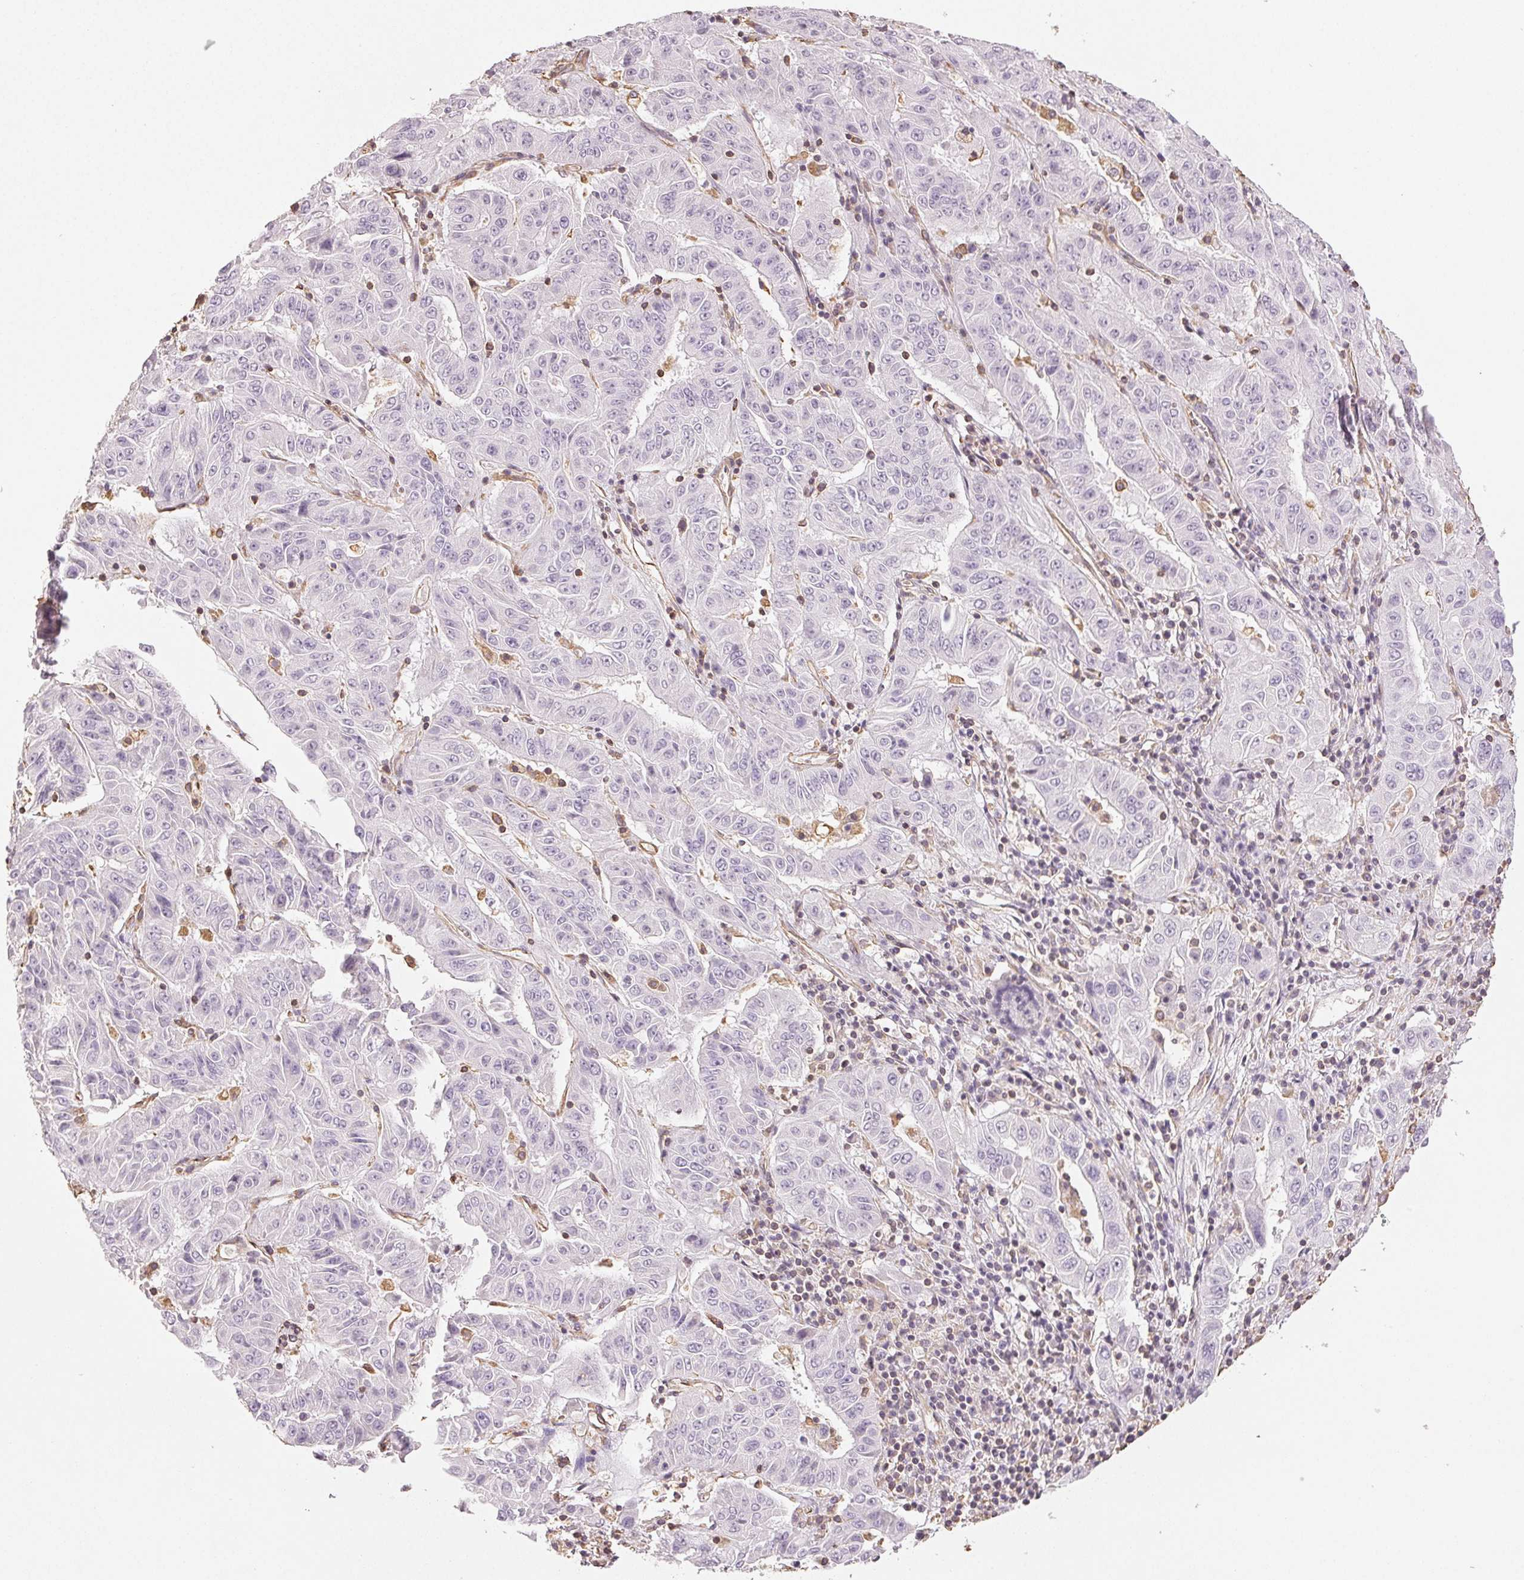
{"staining": {"intensity": "negative", "quantity": "none", "location": "none"}, "tissue": "pancreatic cancer", "cell_type": "Tumor cells", "image_type": "cancer", "snomed": [{"axis": "morphology", "description": "Adenocarcinoma, NOS"}, {"axis": "topography", "description": "Pancreas"}], "caption": "This is an immunohistochemistry histopathology image of human pancreatic cancer (adenocarcinoma). There is no expression in tumor cells.", "gene": "COL7A1", "patient": {"sex": "male", "age": 63}}